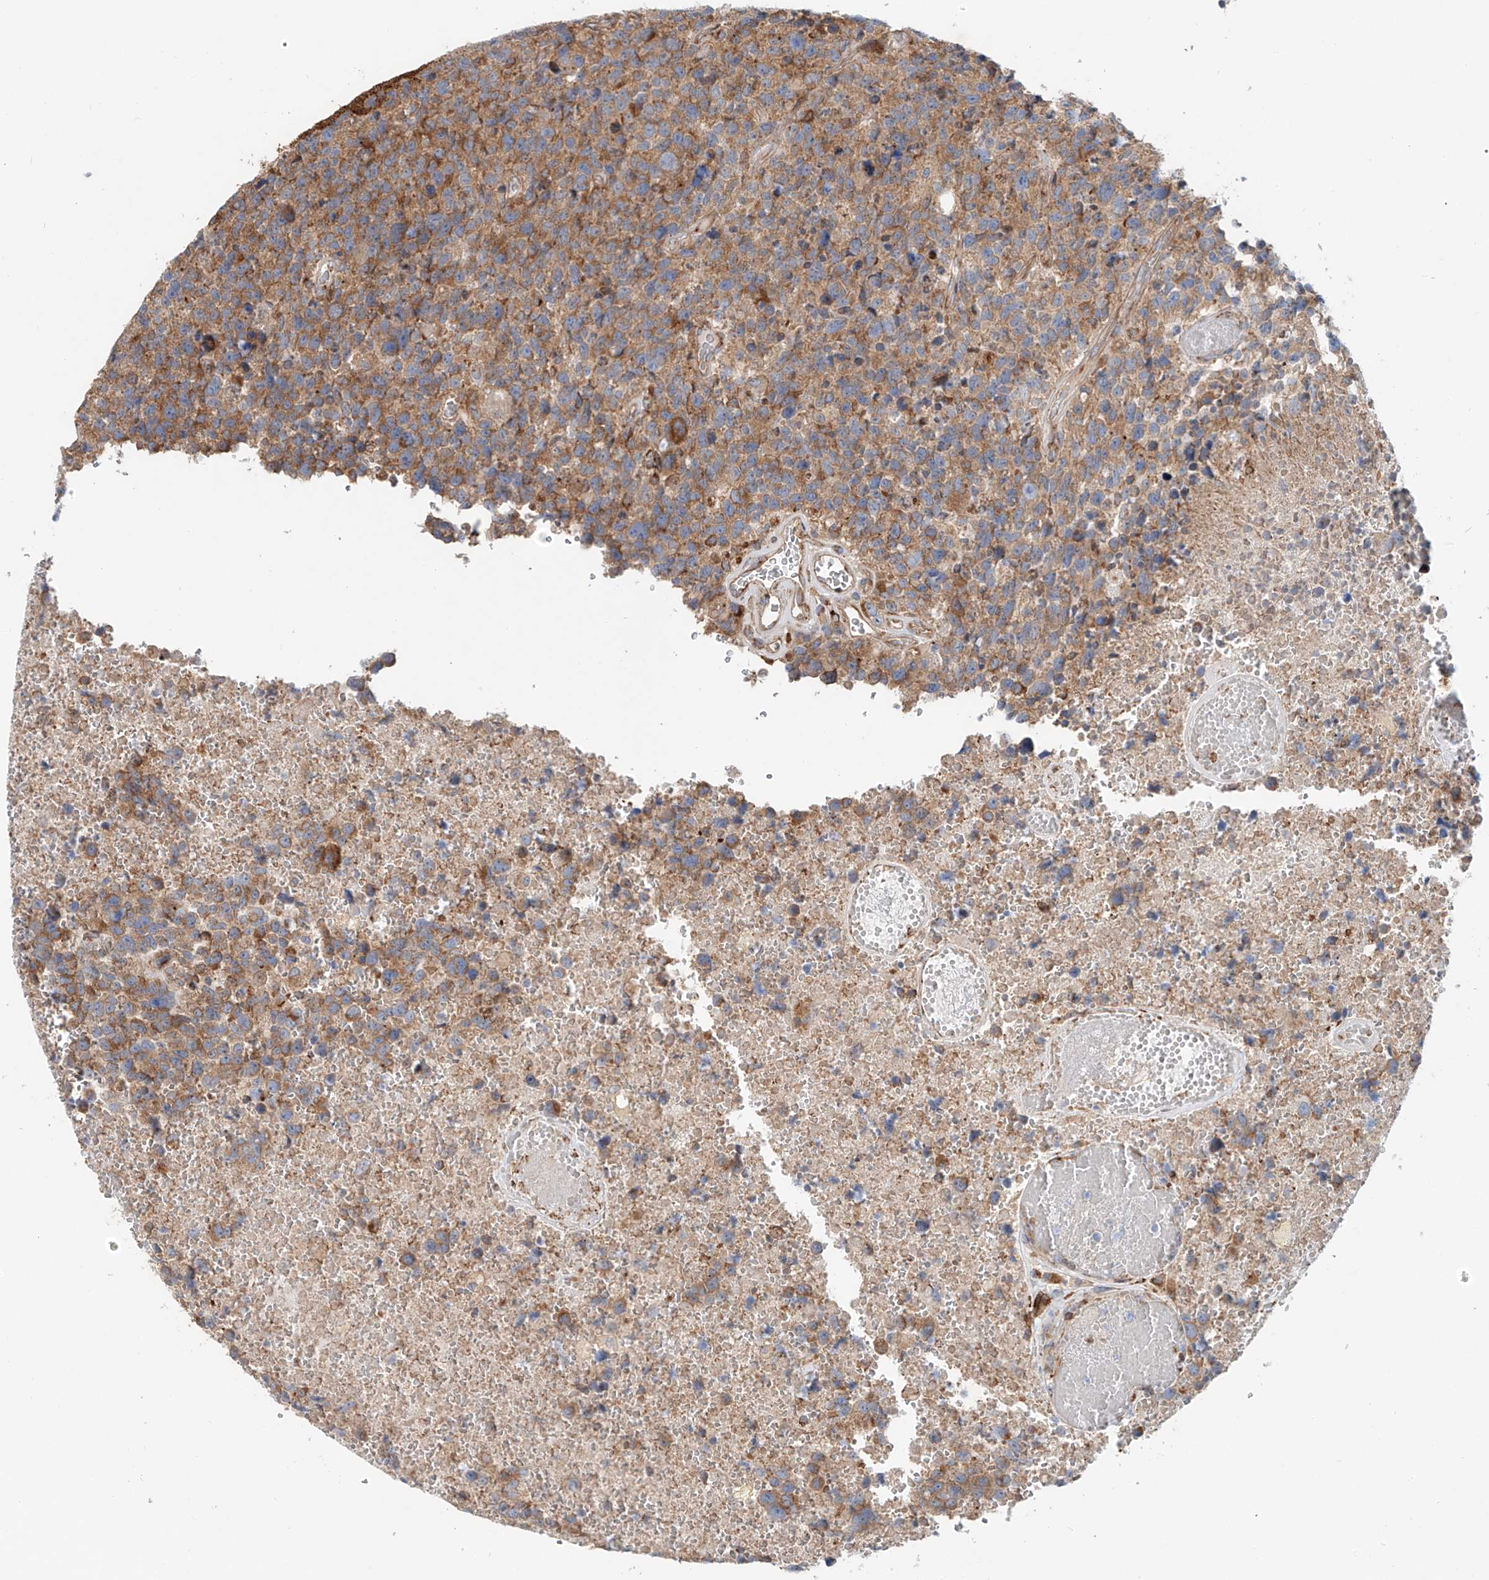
{"staining": {"intensity": "moderate", "quantity": ">75%", "location": "cytoplasmic/membranous"}, "tissue": "glioma", "cell_type": "Tumor cells", "image_type": "cancer", "snomed": [{"axis": "morphology", "description": "Glioma, malignant, High grade"}, {"axis": "topography", "description": "Brain"}], "caption": "Malignant high-grade glioma stained for a protein shows moderate cytoplasmic/membranous positivity in tumor cells.", "gene": "SNAP29", "patient": {"sex": "male", "age": 69}}